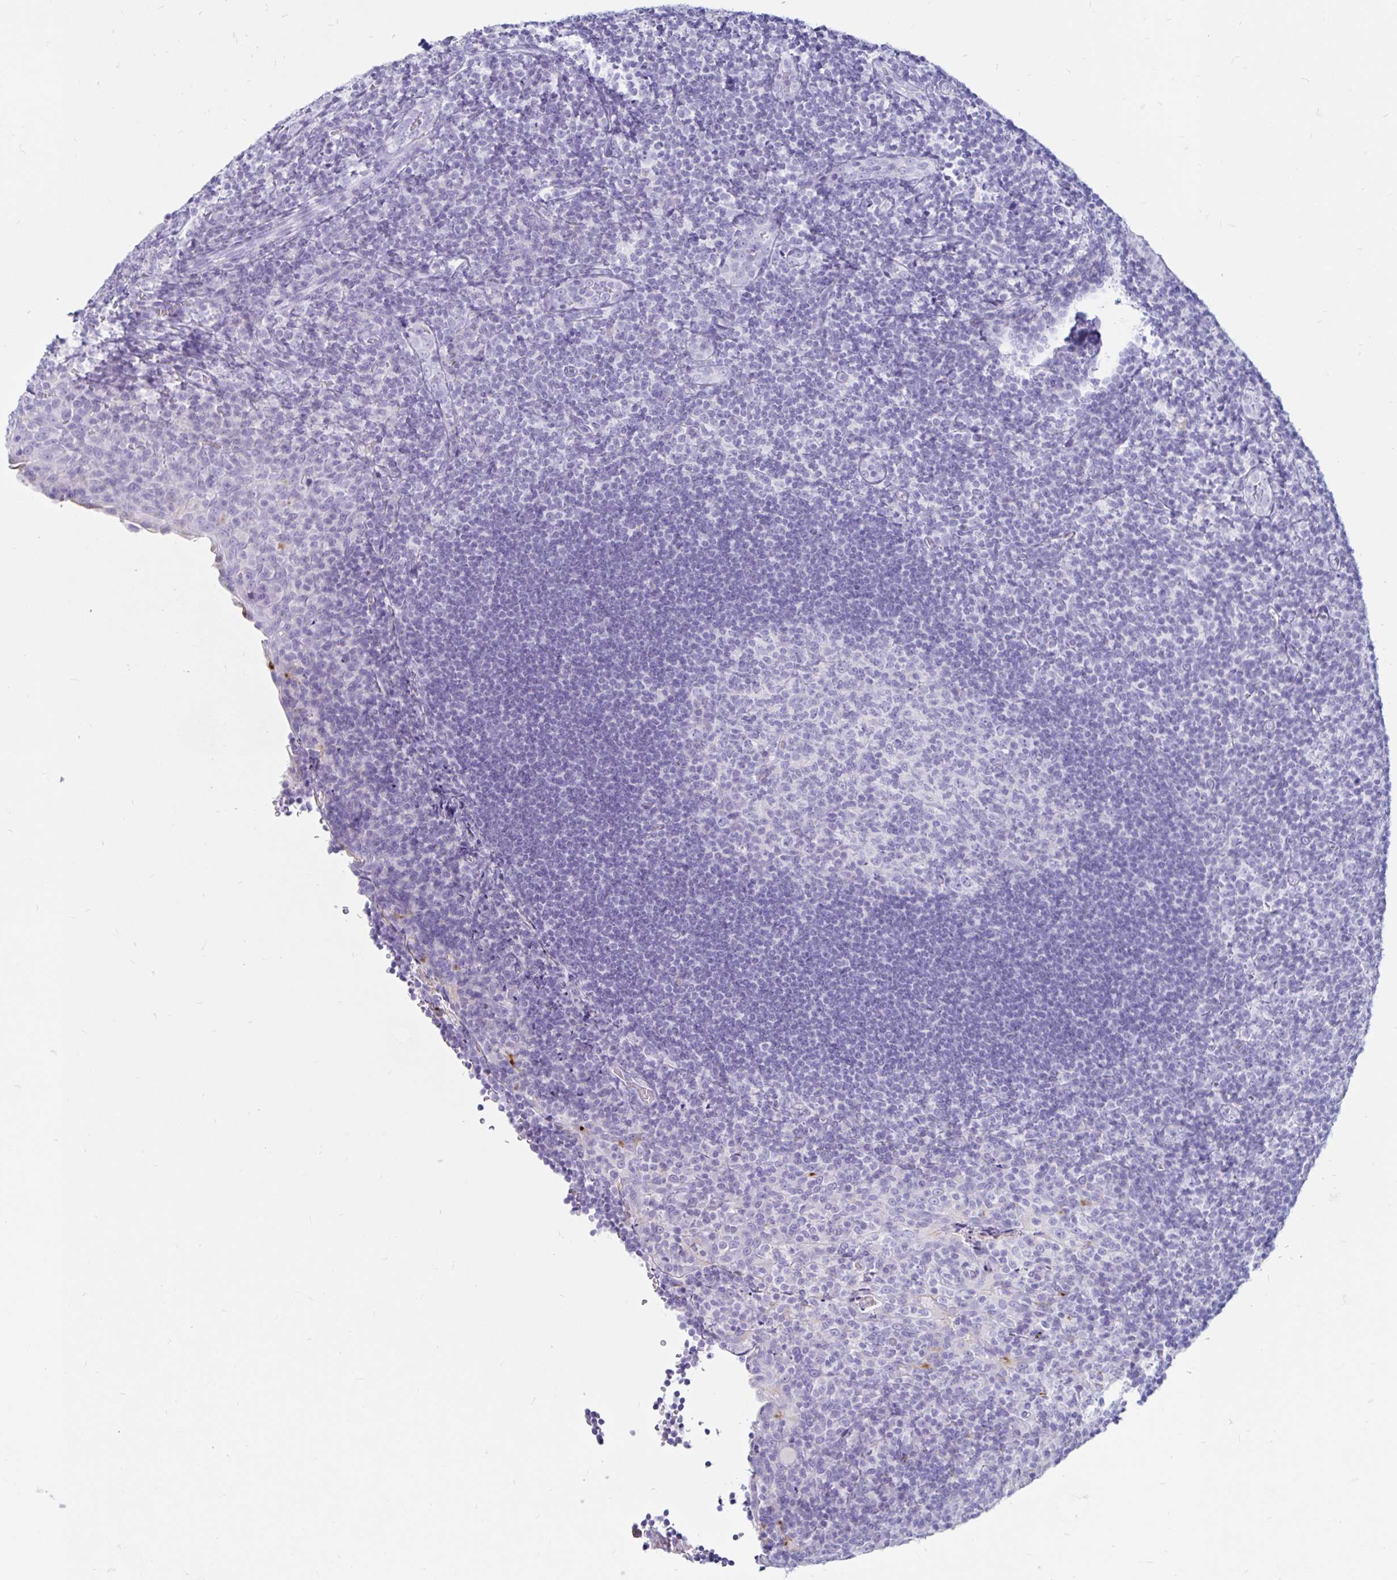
{"staining": {"intensity": "negative", "quantity": "none", "location": "none"}, "tissue": "tonsil", "cell_type": "Germinal center cells", "image_type": "normal", "snomed": [{"axis": "morphology", "description": "Normal tissue, NOS"}, {"axis": "topography", "description": "Tonsil"}], "caption": "Germinal center cells are negative for brown protein staining in normal tonsil. (DAB immunohistochemistry (IHC) with hematoxylin counter stain).", "gene": "TIMP1", "patient": {"sex": "male", "age": 17}}